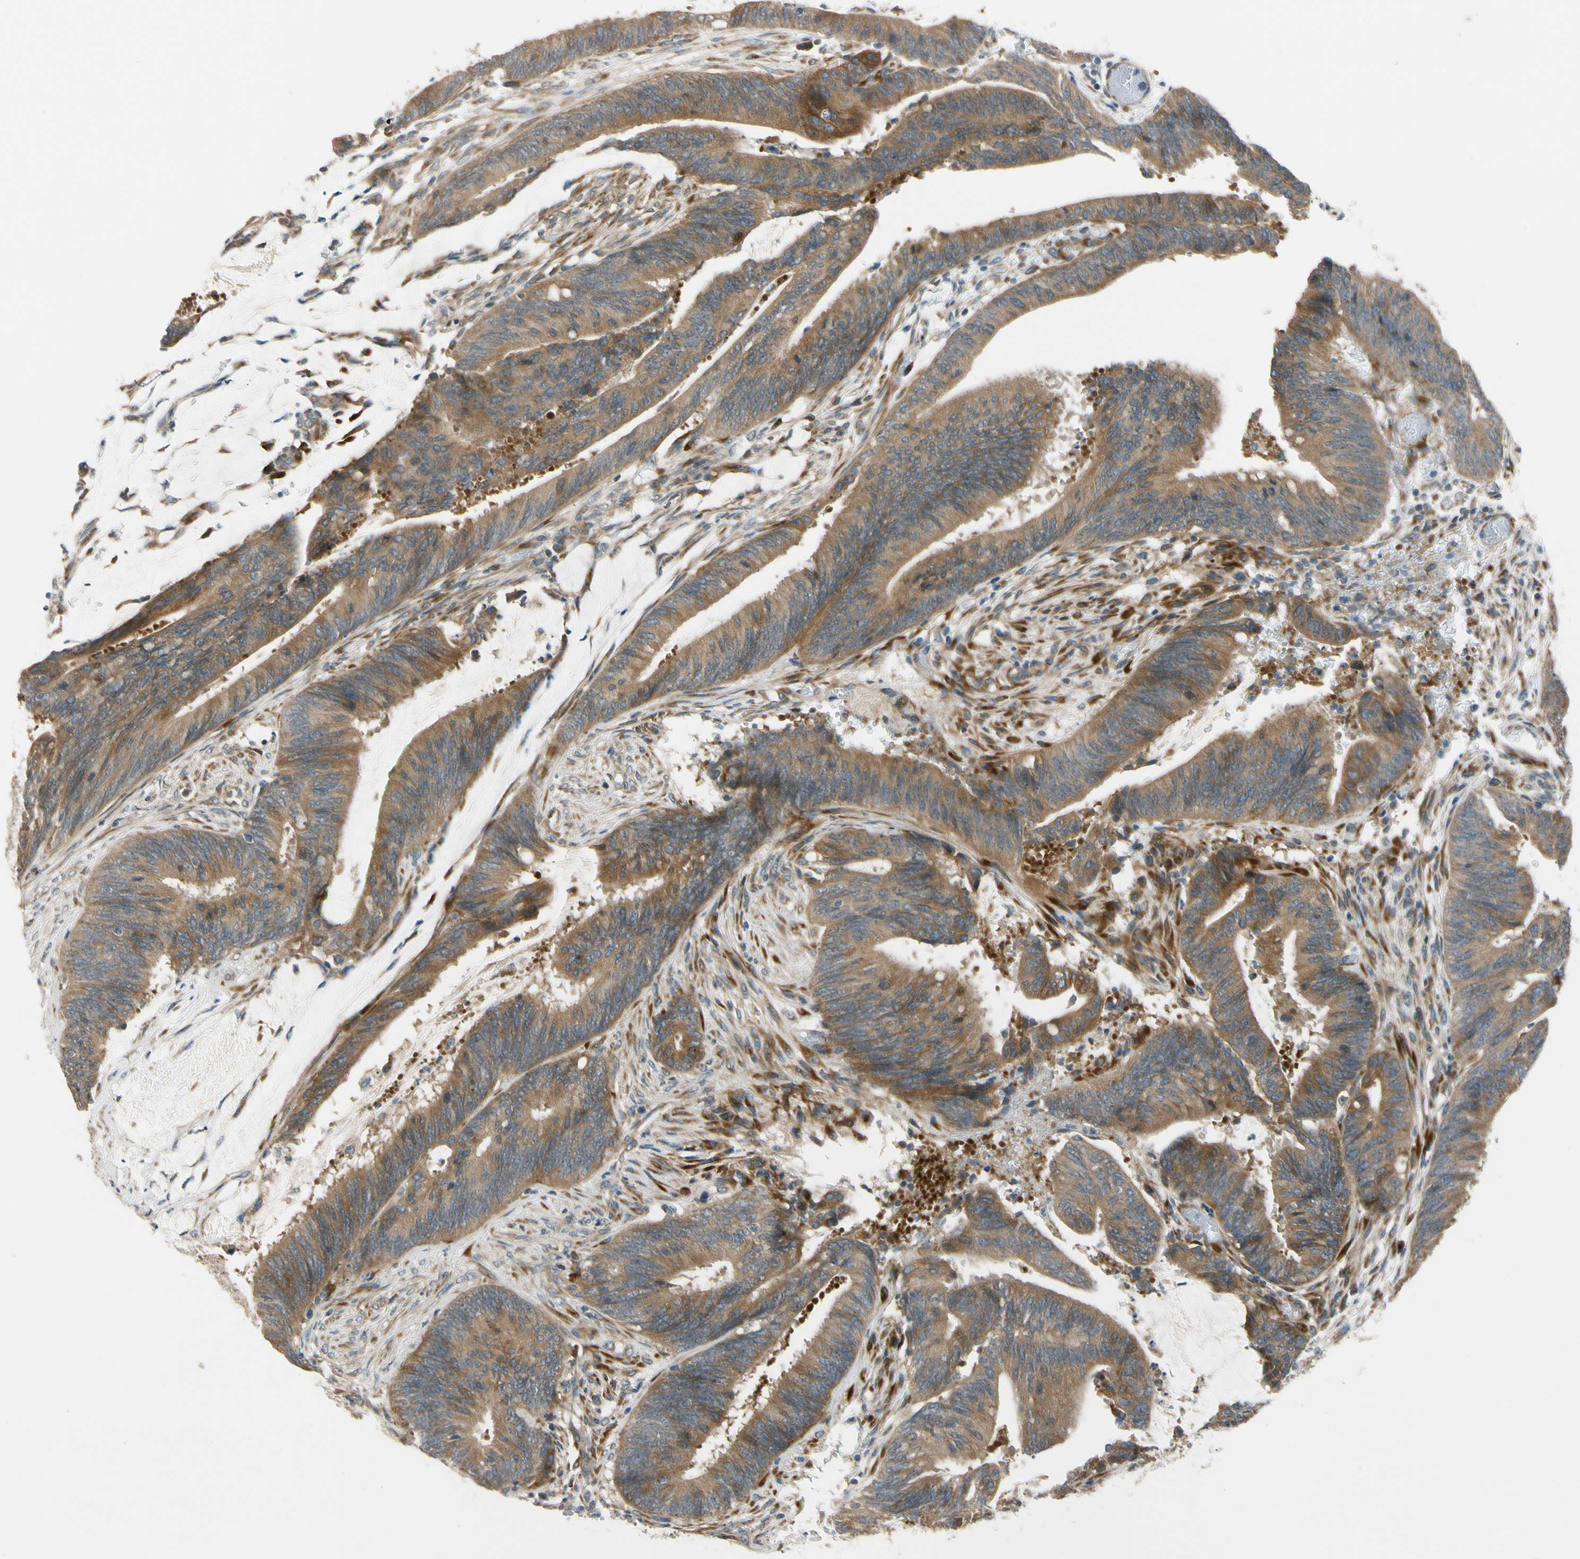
{"staining": {"intensity": "moderate", "quantity": ">75%", "location": "cytoplasmic/membranous"}, "tissue": "colorectal cancer", "cell_type": "Tumor cells", "image_type": "cancer", "snomed": [{"axis": "morphology", "description": "Adenocarcinoma, NOS"}, {"axis": "topography", "description": "Rectum"}], "caption": "Colorectal cancer (adenocarcinoma) stained with a brown dye shows moderate cytoplasmic/membranous positive staining in approximately >75% of tumor cells.", "gene": "MST1R", "patient": {"sex": "female", "age": 66}}